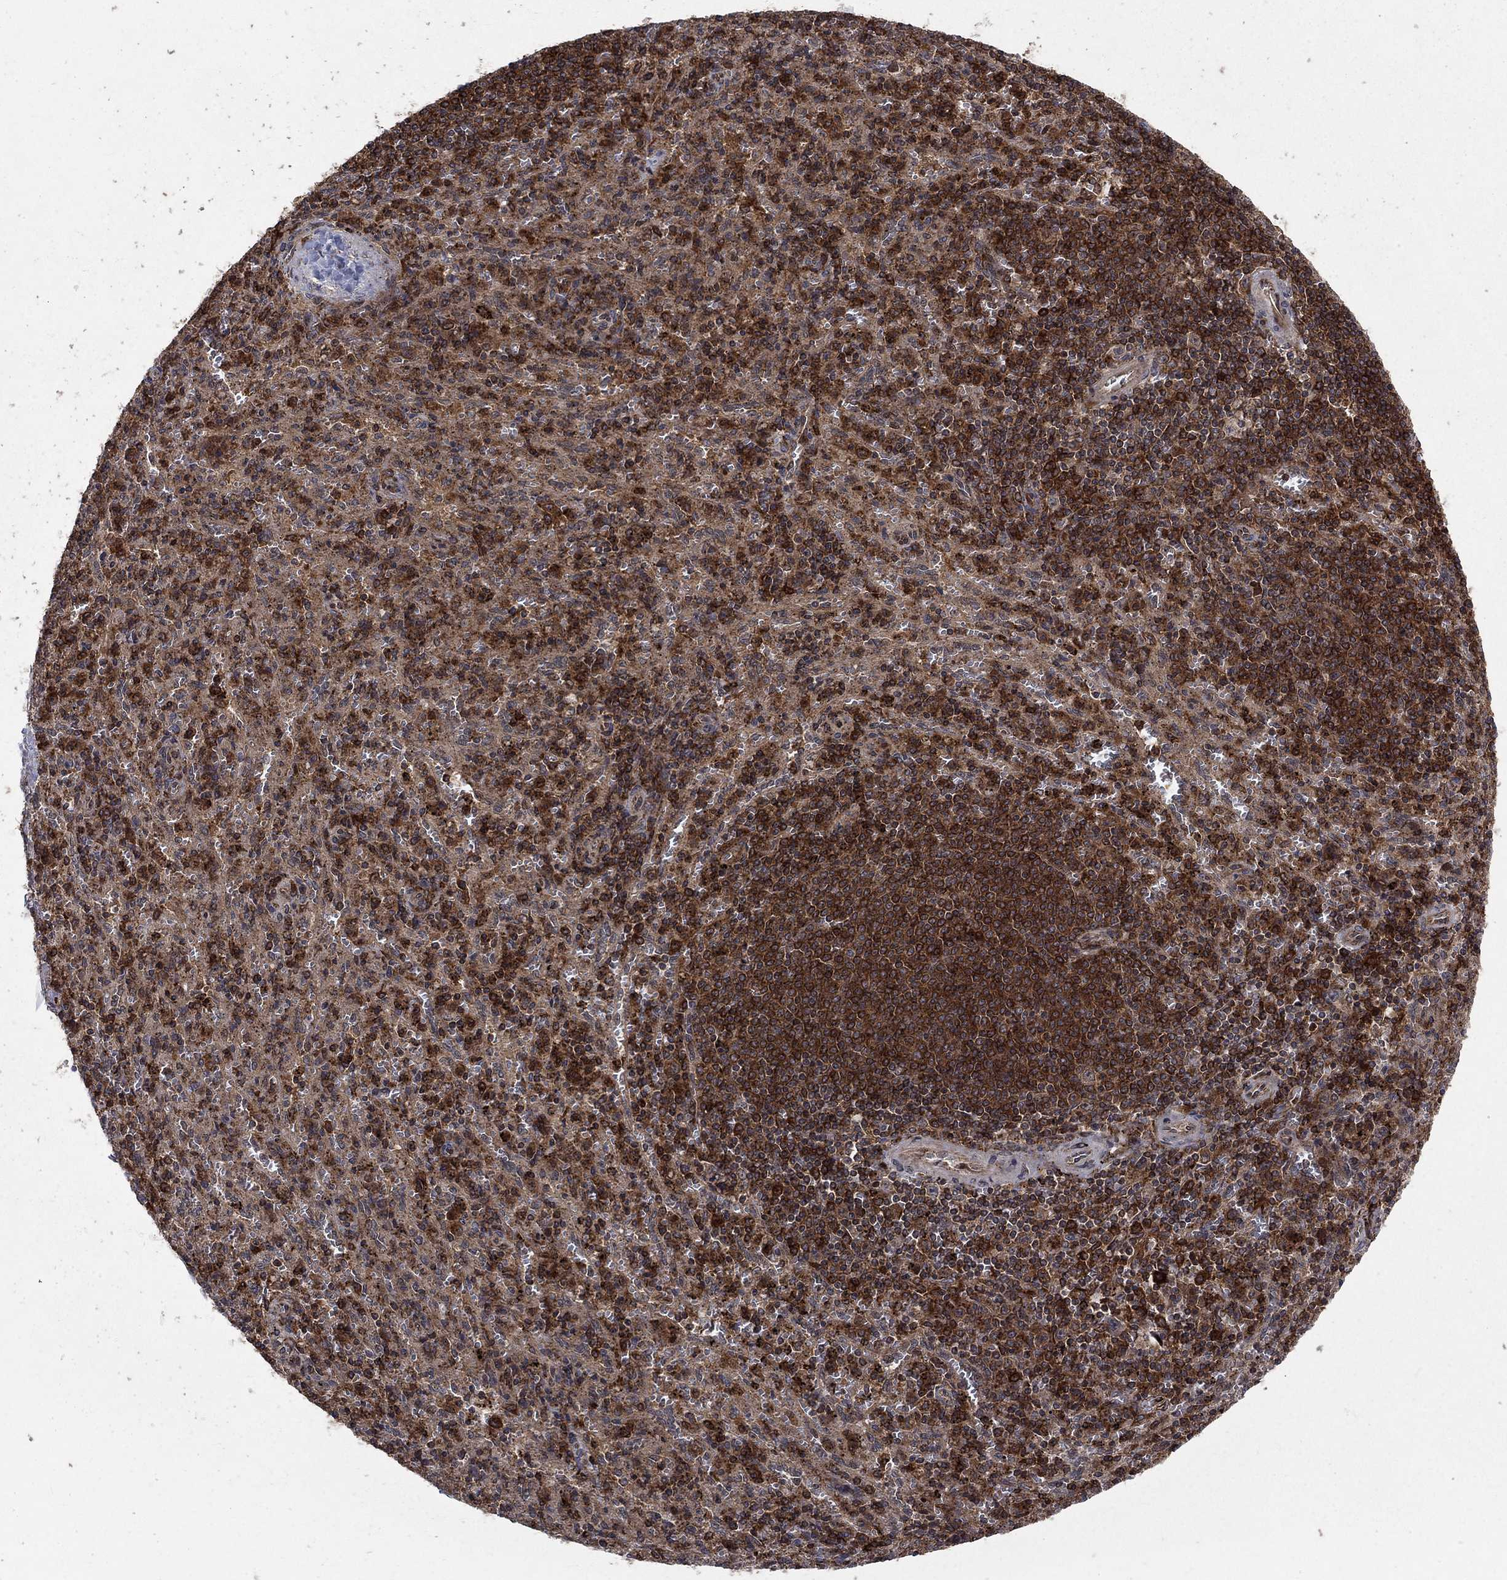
{"staining": {"intensity": "strong", "quantity": "25%-75%", "location": "cytoplasmic/membranous,nuclear"}, "tissue": "spleen", "cell_type": "Cells in red pulp", "image_type": "normal", "snomed": [{"axis": "morphology", "description": "Normal tissue, NOS"}, {"axis": "topography", "description": "Spleen"}], "caption": "High-power microscopy captured an immunohistochemistry image of benign spleen, revealing strong cytoplasmic/membranous,nuclear positivity in about 25%-75% of cells in red pulp. (Stains: DAB in brown, nuclei in blue, Microscopy: brightfield microscopy at high magnification).", "gene": "IFI35", "patient": {"sex": "male", "age": 57}}